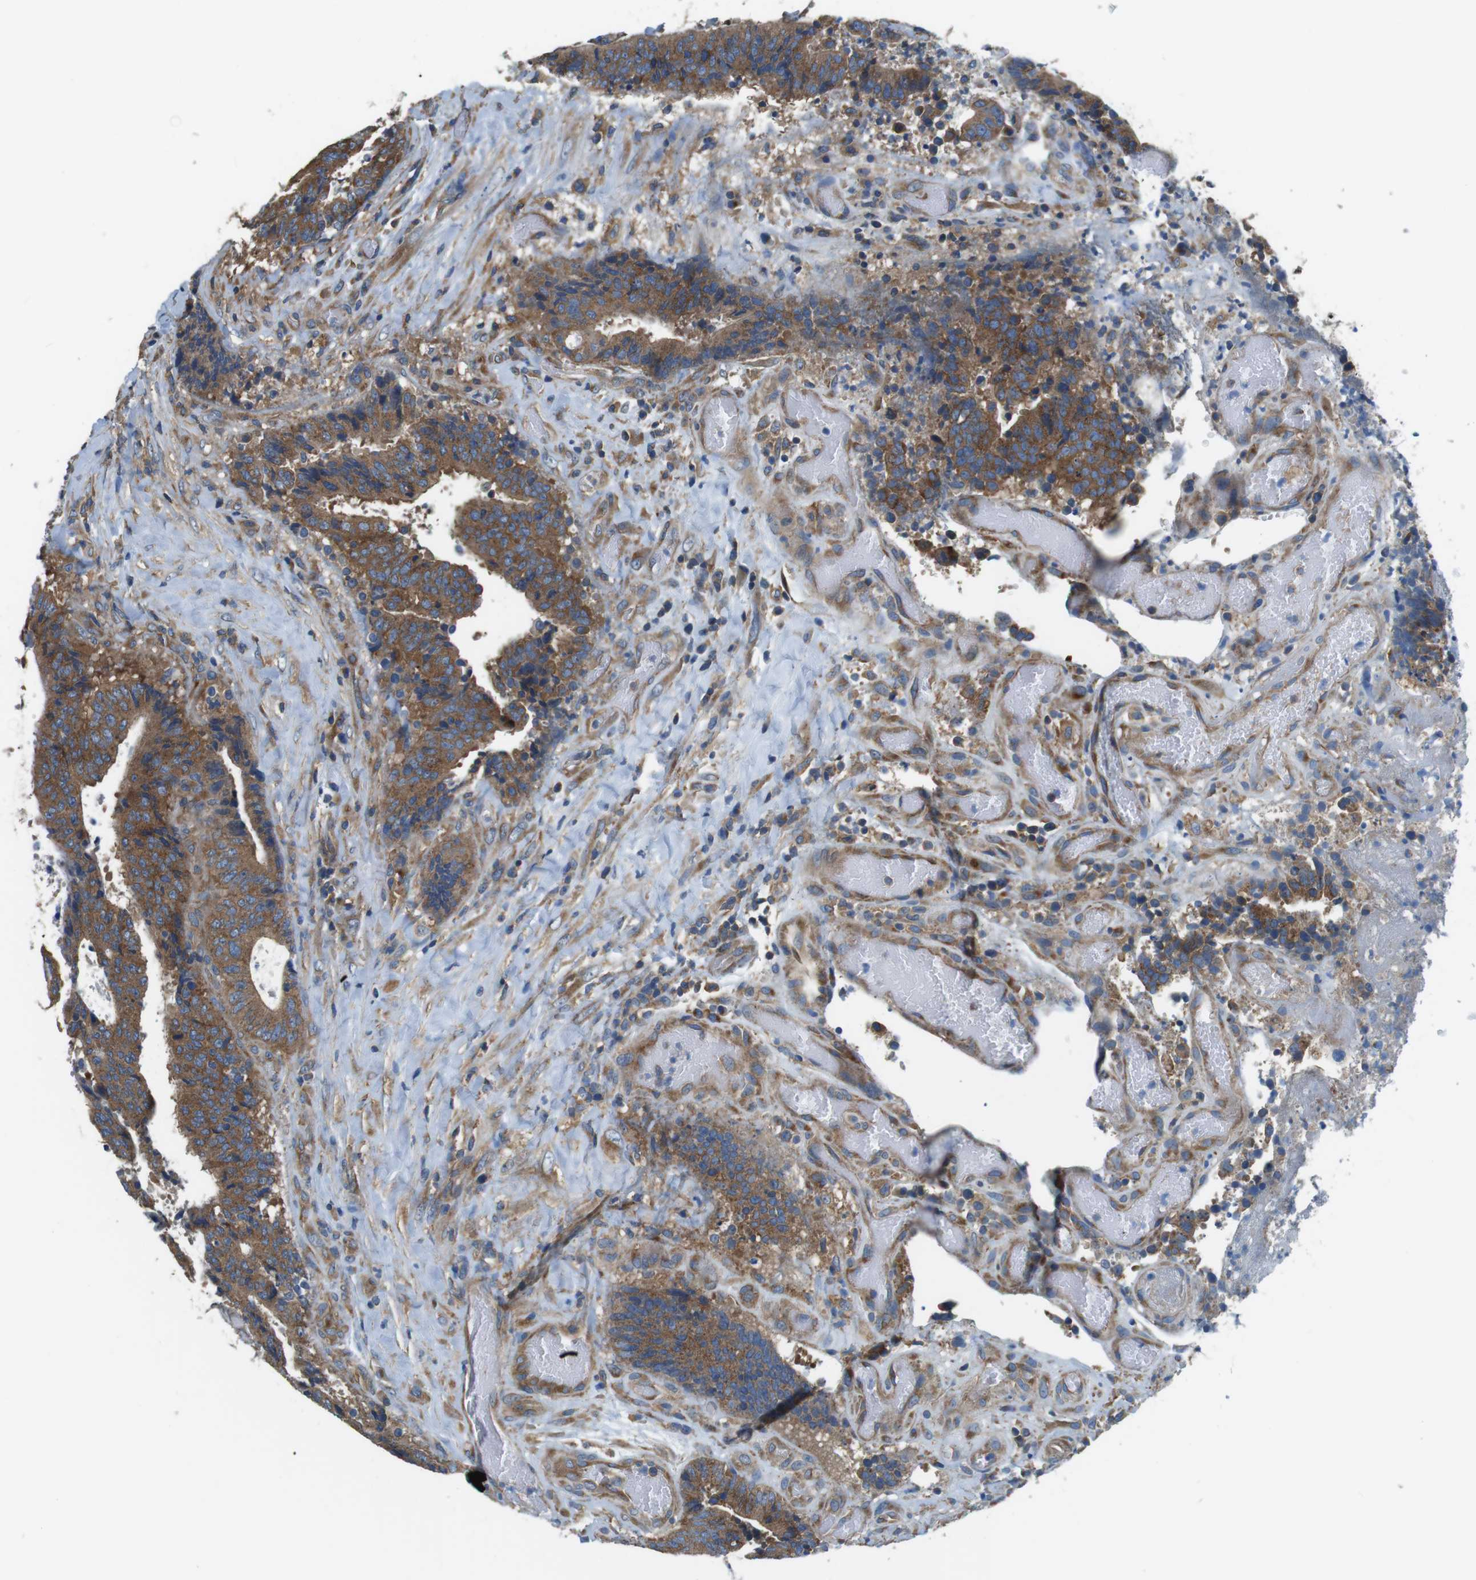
{"staining": {"intensity": "moderate", "quantity": ">75%", "location": "cytoplasmic/membranous"}, "tissue": "colorectal cancer", "cell_type": "Tumor cells", "image_type": "cancer", "snomed": [{"axis": "morphology", "description": "Adenocarcinoma, NOS"}, {"axis": "topography", "description": "Rectum"}], "caption": "A brown stain shows moderate cytoplasmic/membranous expression of a protein in colorectal cancer tumor cells.", "gene": "DENND4C", "patient": {"sex": "male", "age": 72}}